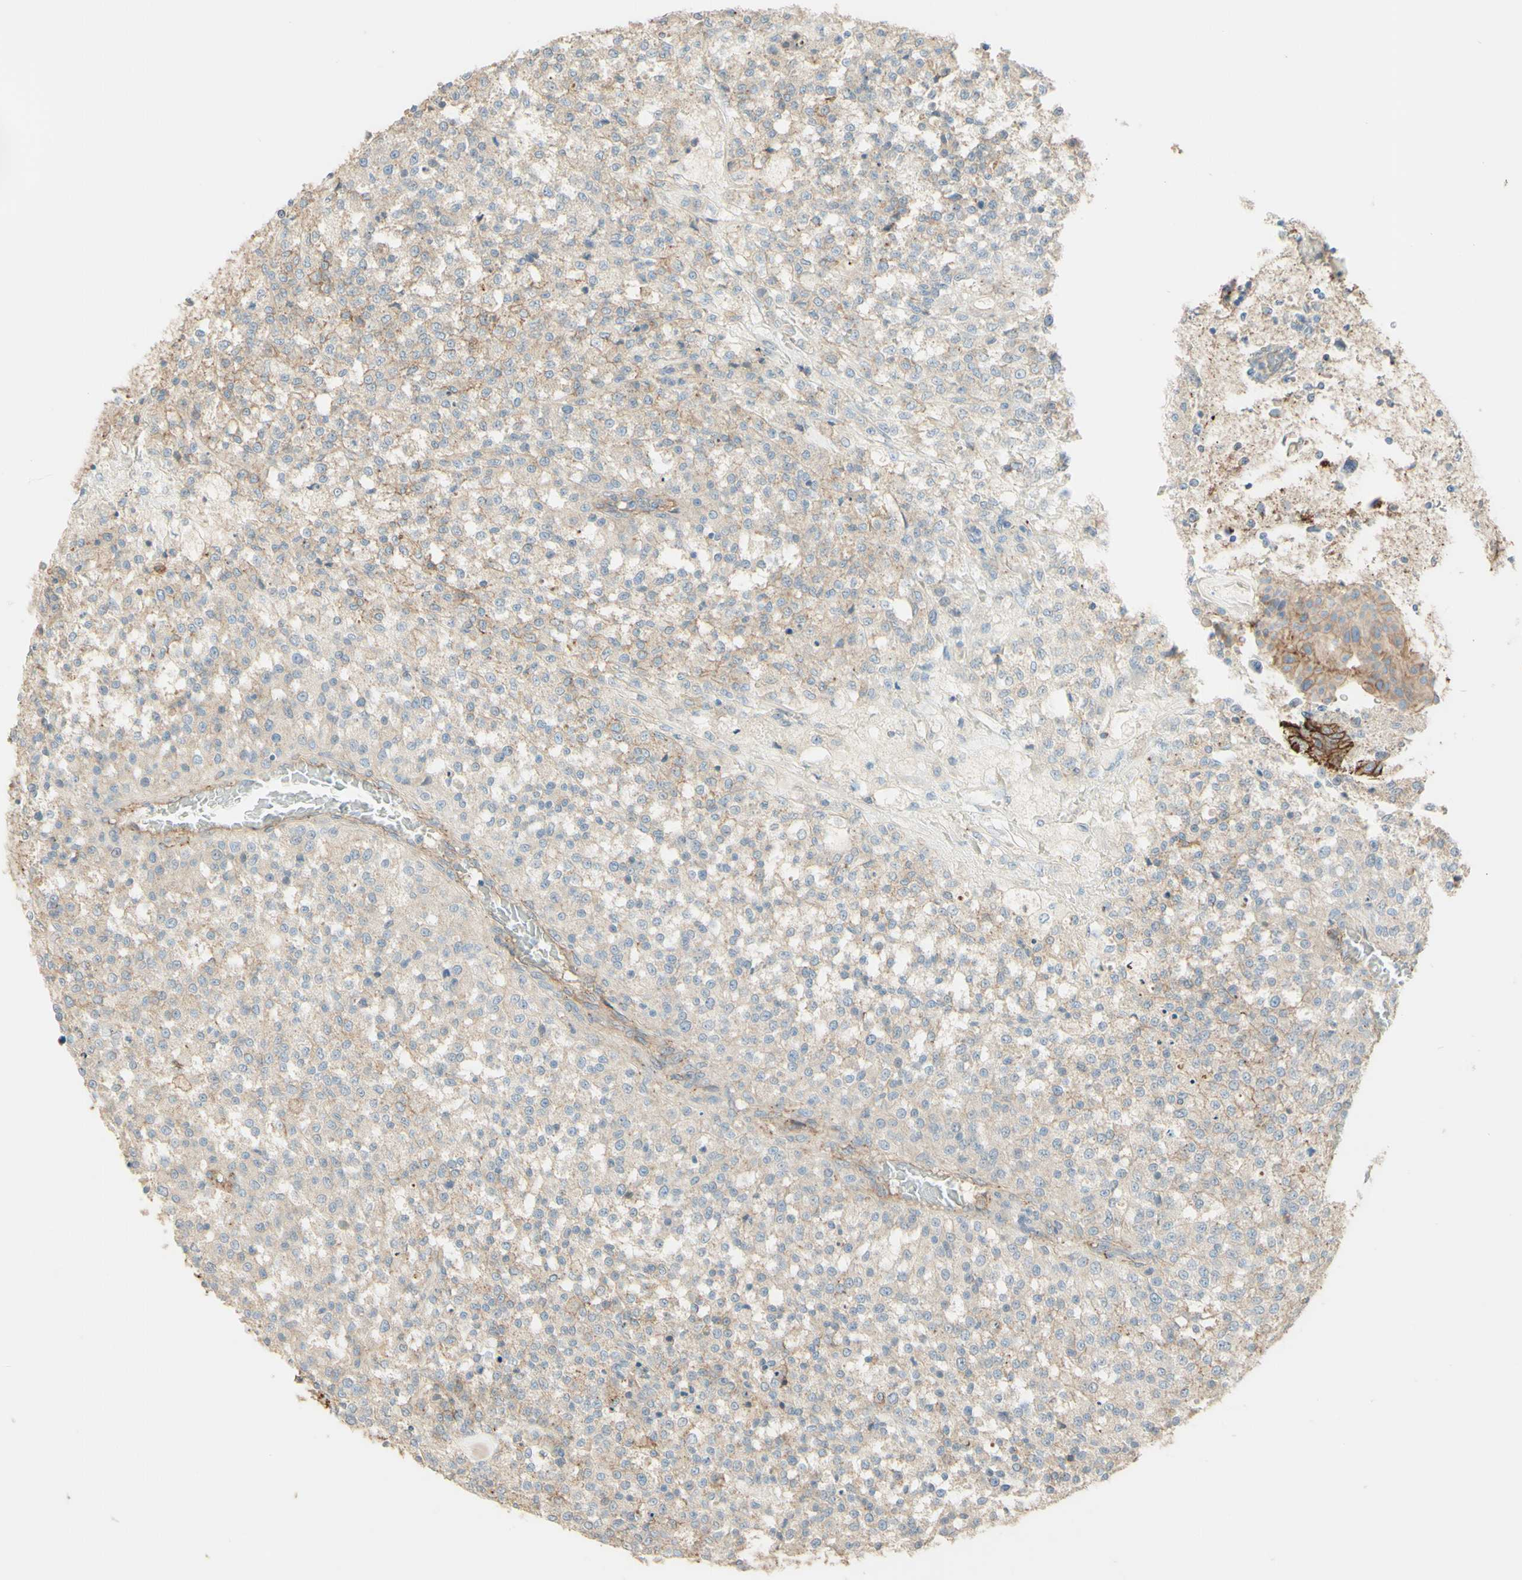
{"staining": {"intensity": "weak", "quantity": "<25%", "location": "cytoplasmic/membranous"}, "tissue": "testis cancer", "cell_type": "Tumor cells", "image_type": "cancer", "snomed": [{"axis": "morphology", "description": "Seminoma, NOS"}, {"axis": "topography", "description": "Testis"}], "caption": "Tumor cells are negative for brown protein staining in testis cancer (seminoma).", "gene": "RNF149", "patient": {"sex": "male", "age": 59}}